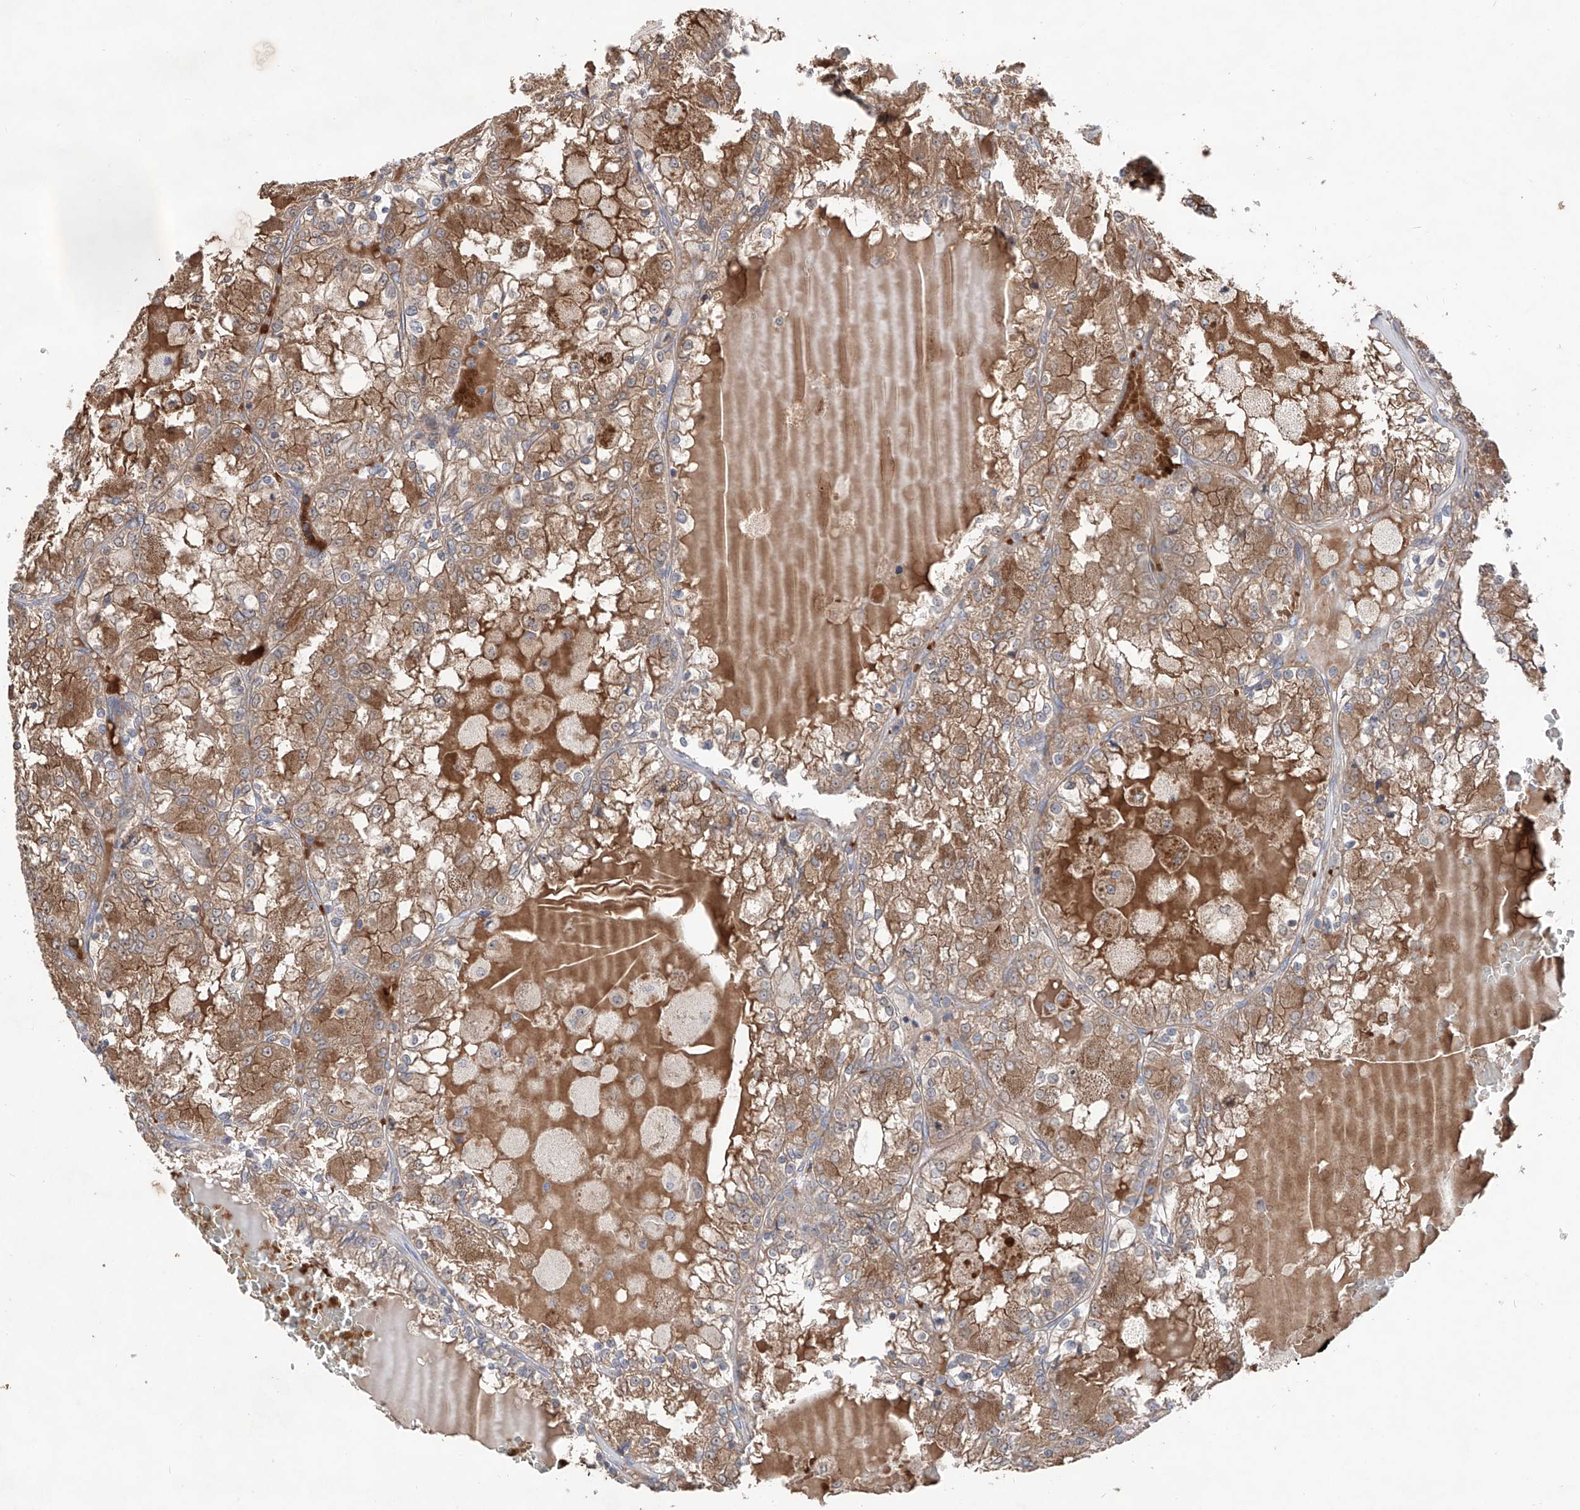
{"staining": {"intensity": "moderate", "quantity": "25%-75%", "location": "cytoplasmic/membranous"}, "tissue": "renal cancer", "cell_type": "Tumor cells", "image_type": "cancer", "snomed": [{"axis": "morphology", "description": "Adenocarcinoma, NOS"}, {"axis": "topography", "description": "Kidney"}], "caption": "Renal cancer (adenocarcinoma) was stained to show a protein in brown. There is medium levels of moderate cytoplasmic/membranous positivity in approximately 25%-75% of tumor cells.", "gene": "EDN1", "patient": {"sex": "female", "age": 56}}